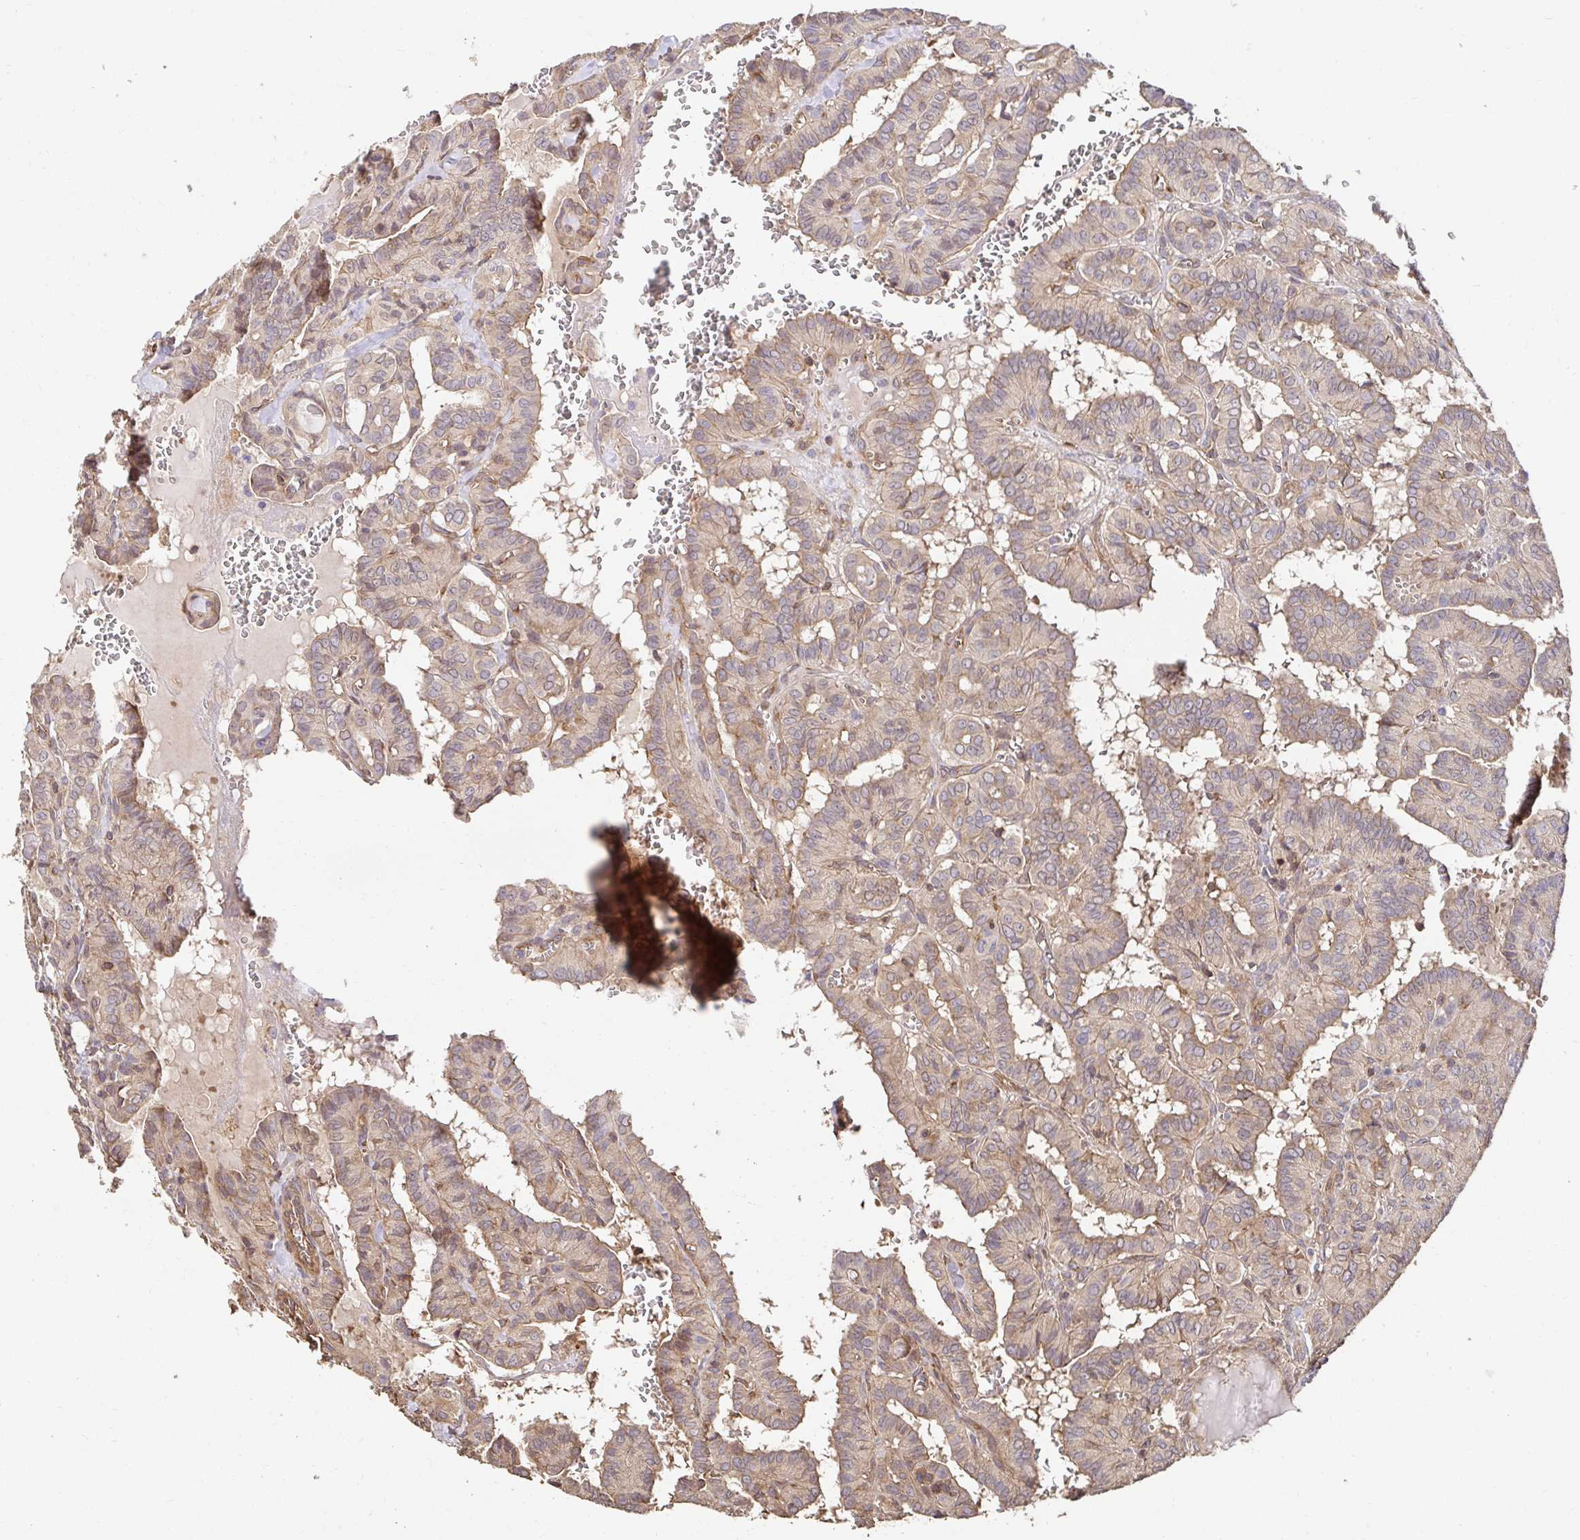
{"staining": {"intensity": "weak", "quantity": ">75%", "location": "cytoplasmic/membranous,nuclear"}, "tissue": "thyroid cancer", "cell_type": "Tumor cells", "image_type": "cancer", "snomed": [{"axis": "morphology", "description": "Papillary adenocarcinoma, NOS"}, {"axis": "topography", "description": "Thyroid gland"}], "caption": "Approximately >75% of tumor cells in thyroid cancer show weak cytoplasmic/membranous and nuclear protein expression as visualized by brown immunohistochemical staining.", "gene": "APBB1", "patient": {"sex": "female", "age": 21}}